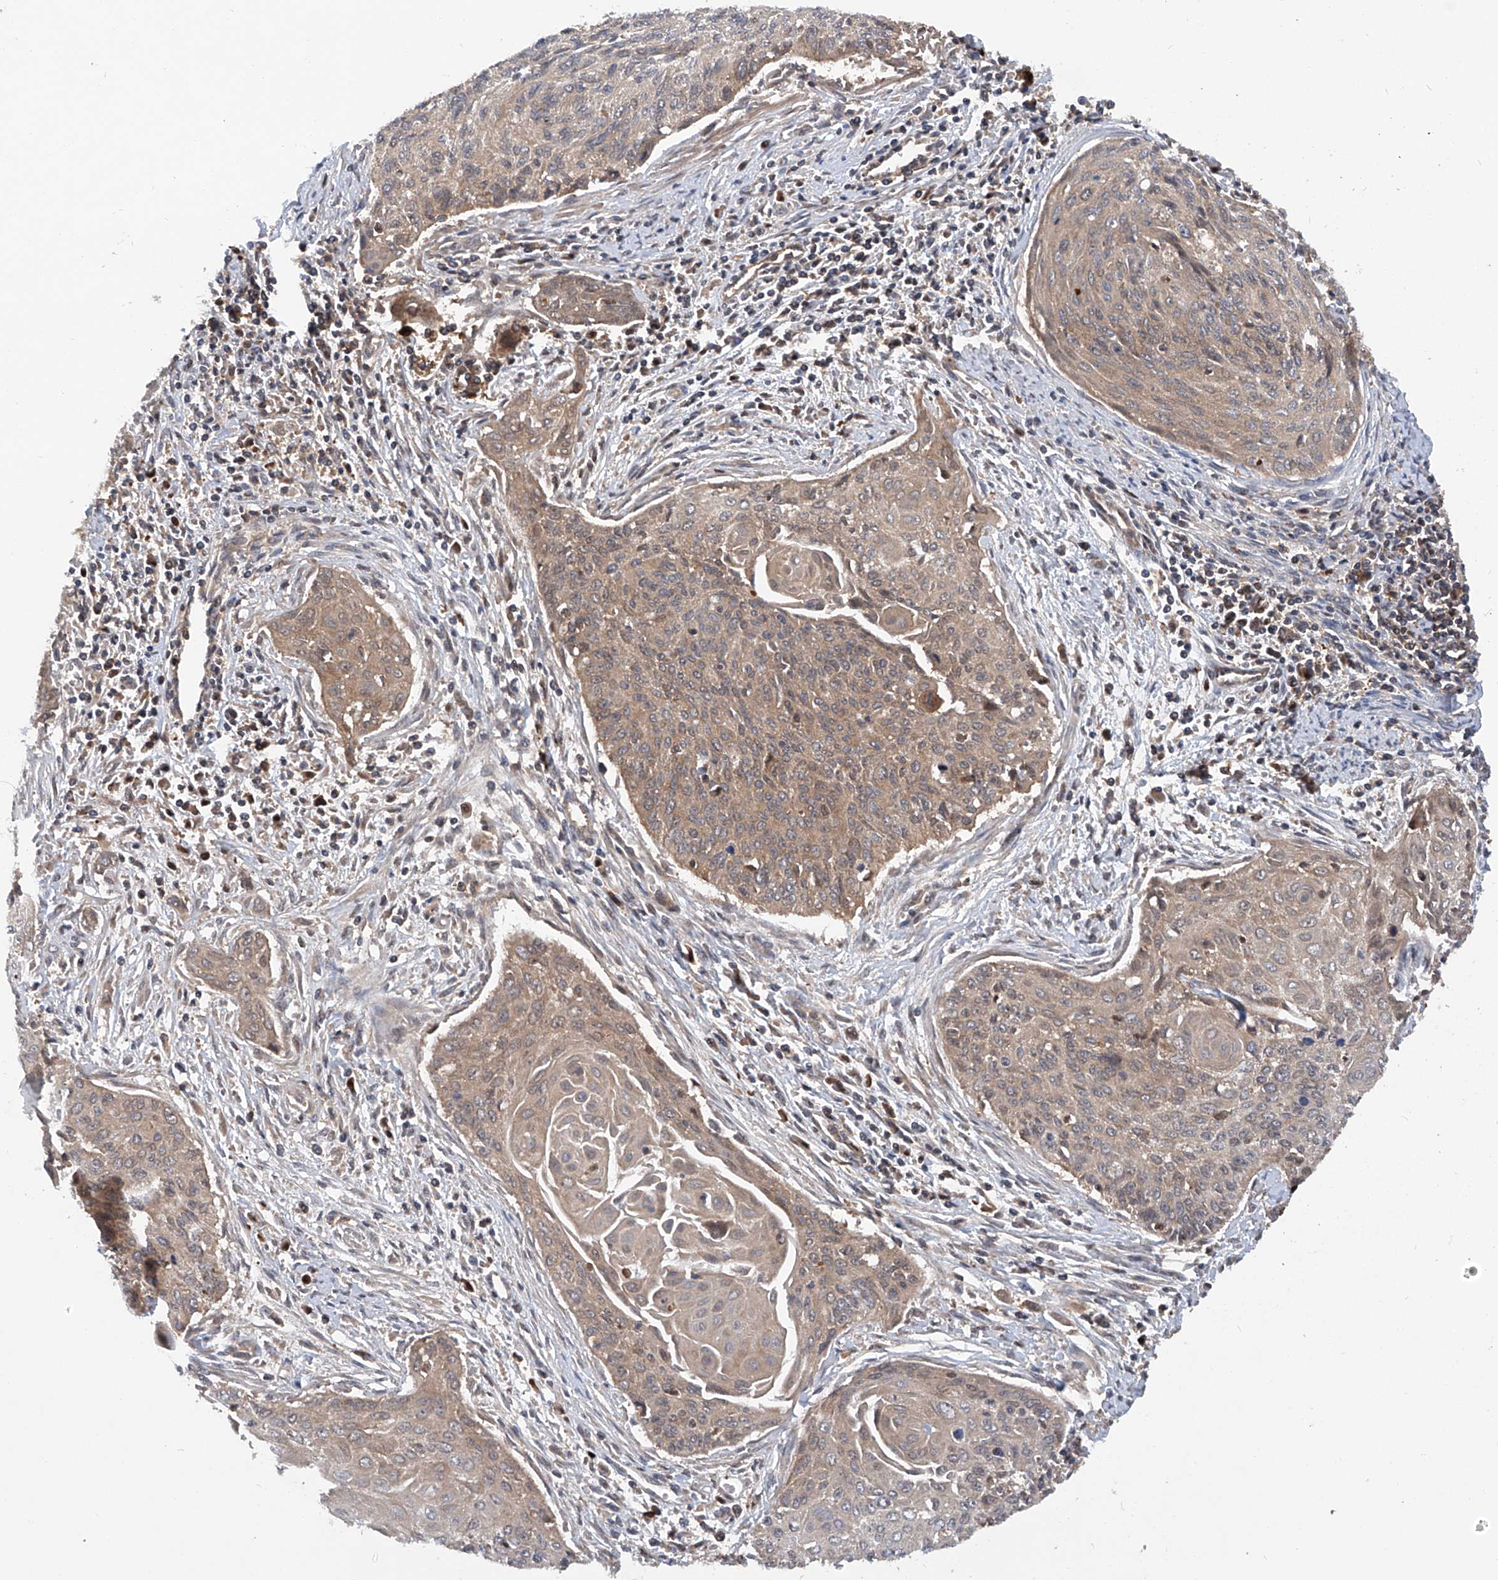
{"staining": {"intensity": "weak", "quantity": ">75%", "location": "cytoplasmic/membranous"}, "tissue": "cervical cancer", "cell_type": "Tumor cells", "image_type": "cancer", "snomed": [{"axis": "morphology", "description": "Squamous cell carcinoma, NOS"}, {"axis": "topography", "description": "Cervix"}], "caption": "DAB (3,3'-diaminobenzidine) immunohistochemical staining of human cervical cancer shows weak cytoplasmic/membranous protein positivity in approximately >75% of tumor cells.", "gene": "ASCC3", "patient": {"sex": "female", "age": 55}}